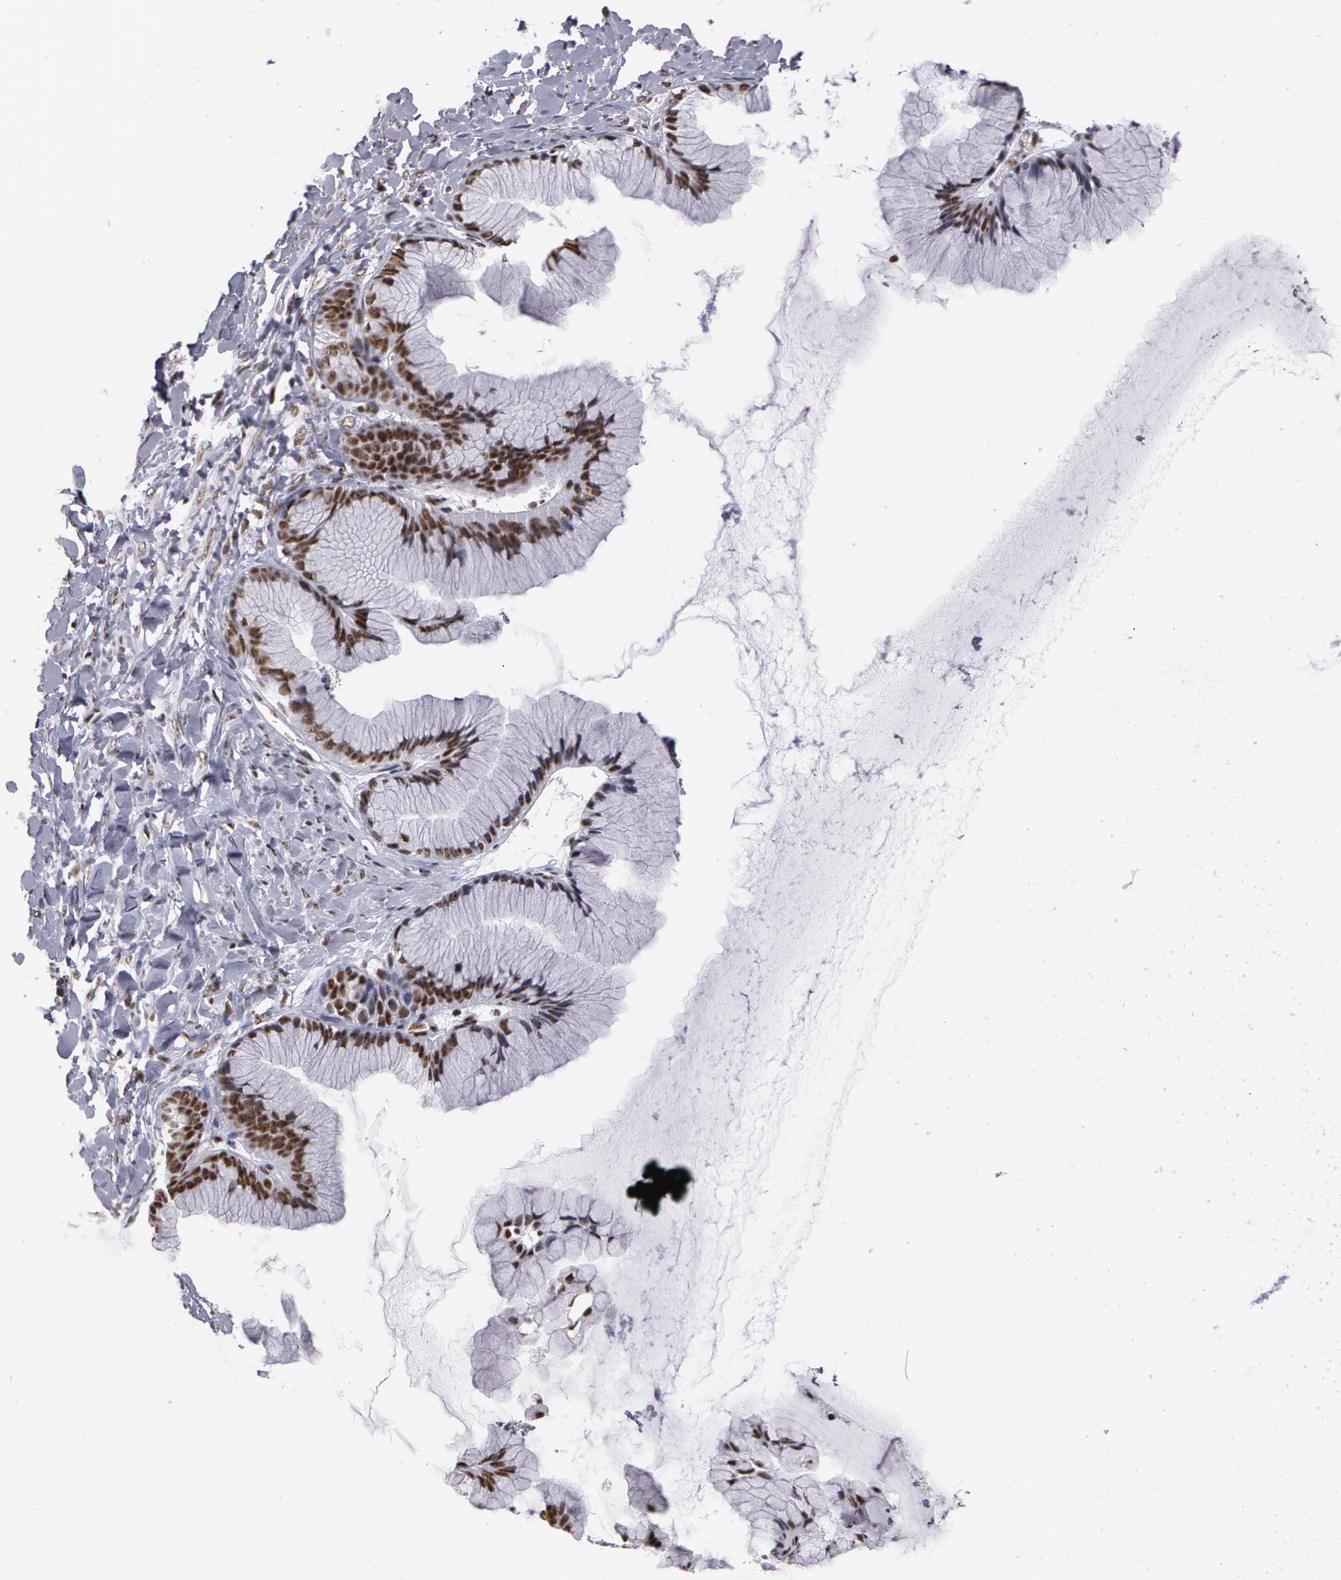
{"staining": {"intensity": "moderate", "quantity": ">75%", "location": "nuclear"}, "tissue": "ovarian cancer", "cell_type": "Tumor cells", "image_type": "cancer", "snomed": [{"axis": "morphology", "description": "Cystadenocarcinoma, mucinous, NOS"}, {"axis": "topography", "description": "Ovary"}], "caption": "Immunohistochemical staining of ovarian cancer displays moderate nuclear protein positivity in approximately >75% of tumor cells.", "gene": "PNN", "patient": {"sex": "female", "age": 41}}